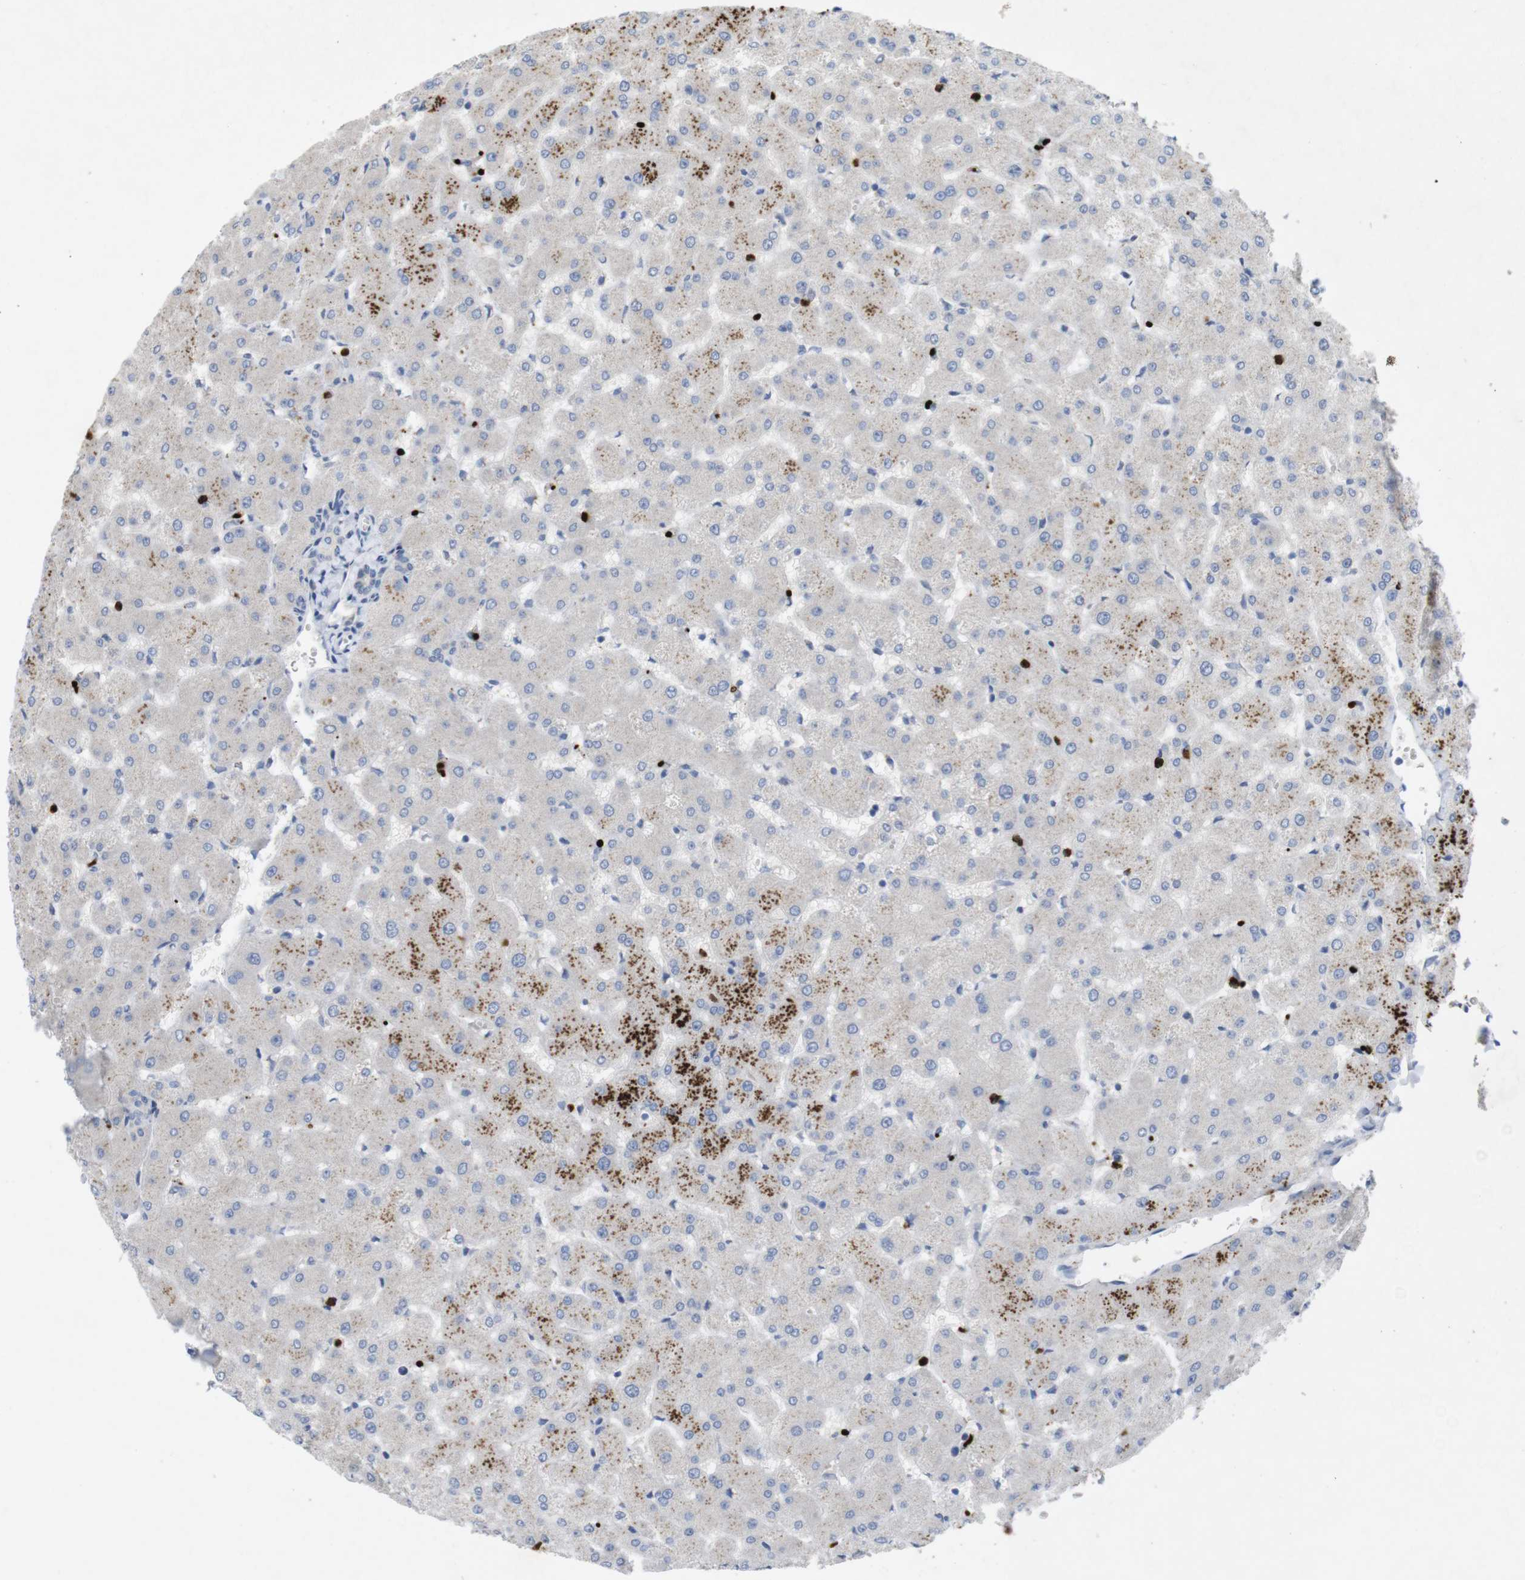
{"staining": {"intensity": "negative", "quantity": "none", "location": "none"}, "tissue": "liver", "cell_type": "Cholangiocytes", "image_type": "normal", "snomed": [{"axis": "morphology", "description": "Normal tissue, NOS"}, {"axis": "topography", "description": "Liver"}], "caption": "An immunohistochemistry photomicrograph of unremarkable liver is shown. There is no staining in cholangiocytes of liver.", "gene": "TSPAN14", "patient": {"sex": "female", "age": 63}}